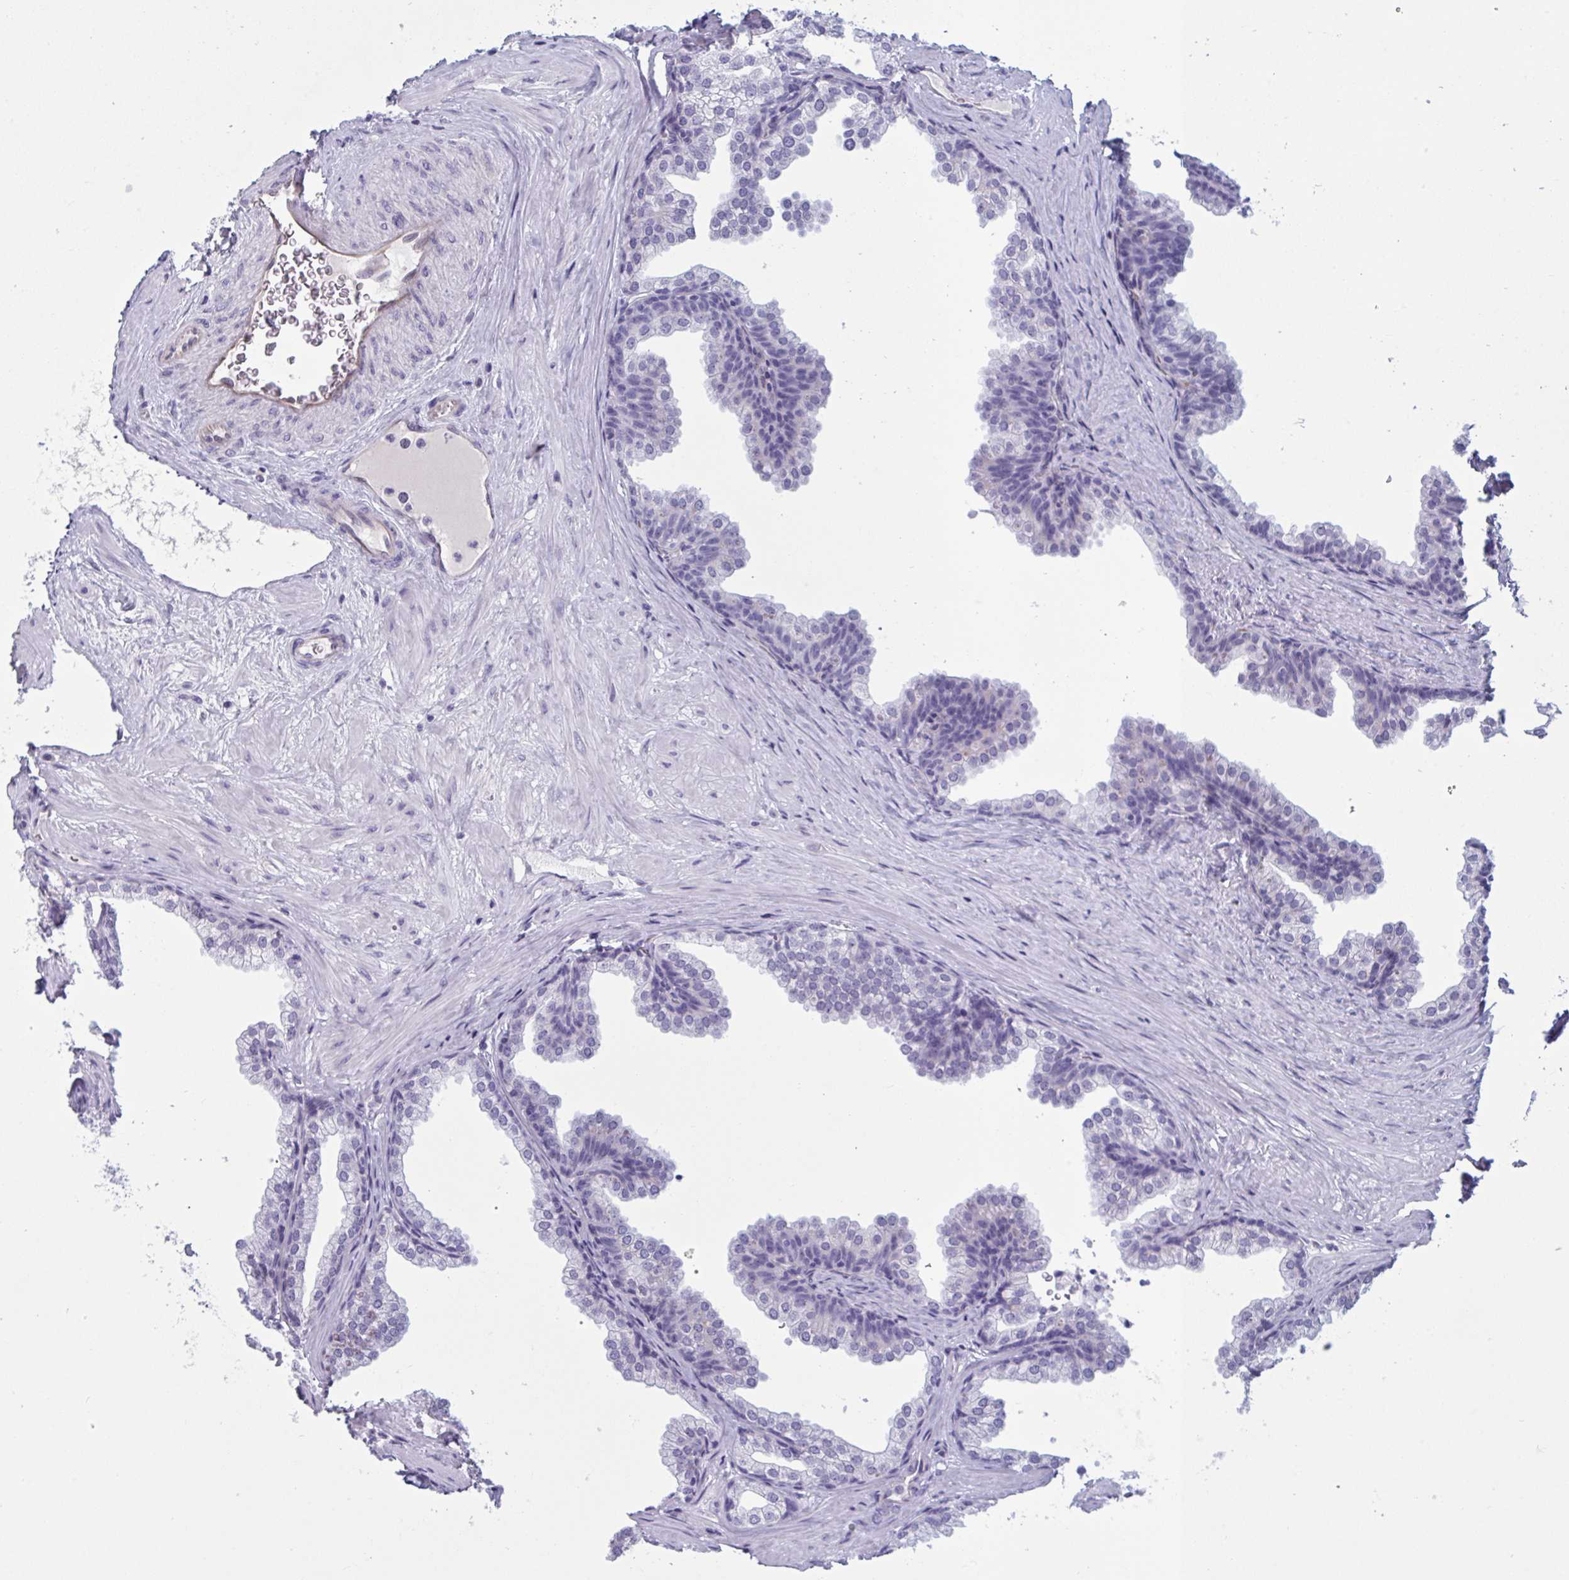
{"staining": {"intensity": "negative", "quantity": "none", "location": "none"}, "tissue": "prostate", "cell_type": "Glandular cells", "image_type": "normal", "snomed": [{"axis": "morphology", "description": "Normal tissue, NOS"}, {"axis": "topography", "description": "Prostate"}], "caption": "Immunohistochemistry (IHC) photomicrograph of benign prostate: prostate stained with DAB demonstrates no significant protein positivity in glandular cells. (Immunohistochemistry (IHC), brightfield microscopy, high magnification).", "gene": "OR1L3", "patient": {"sex": "male", "age": 37}}